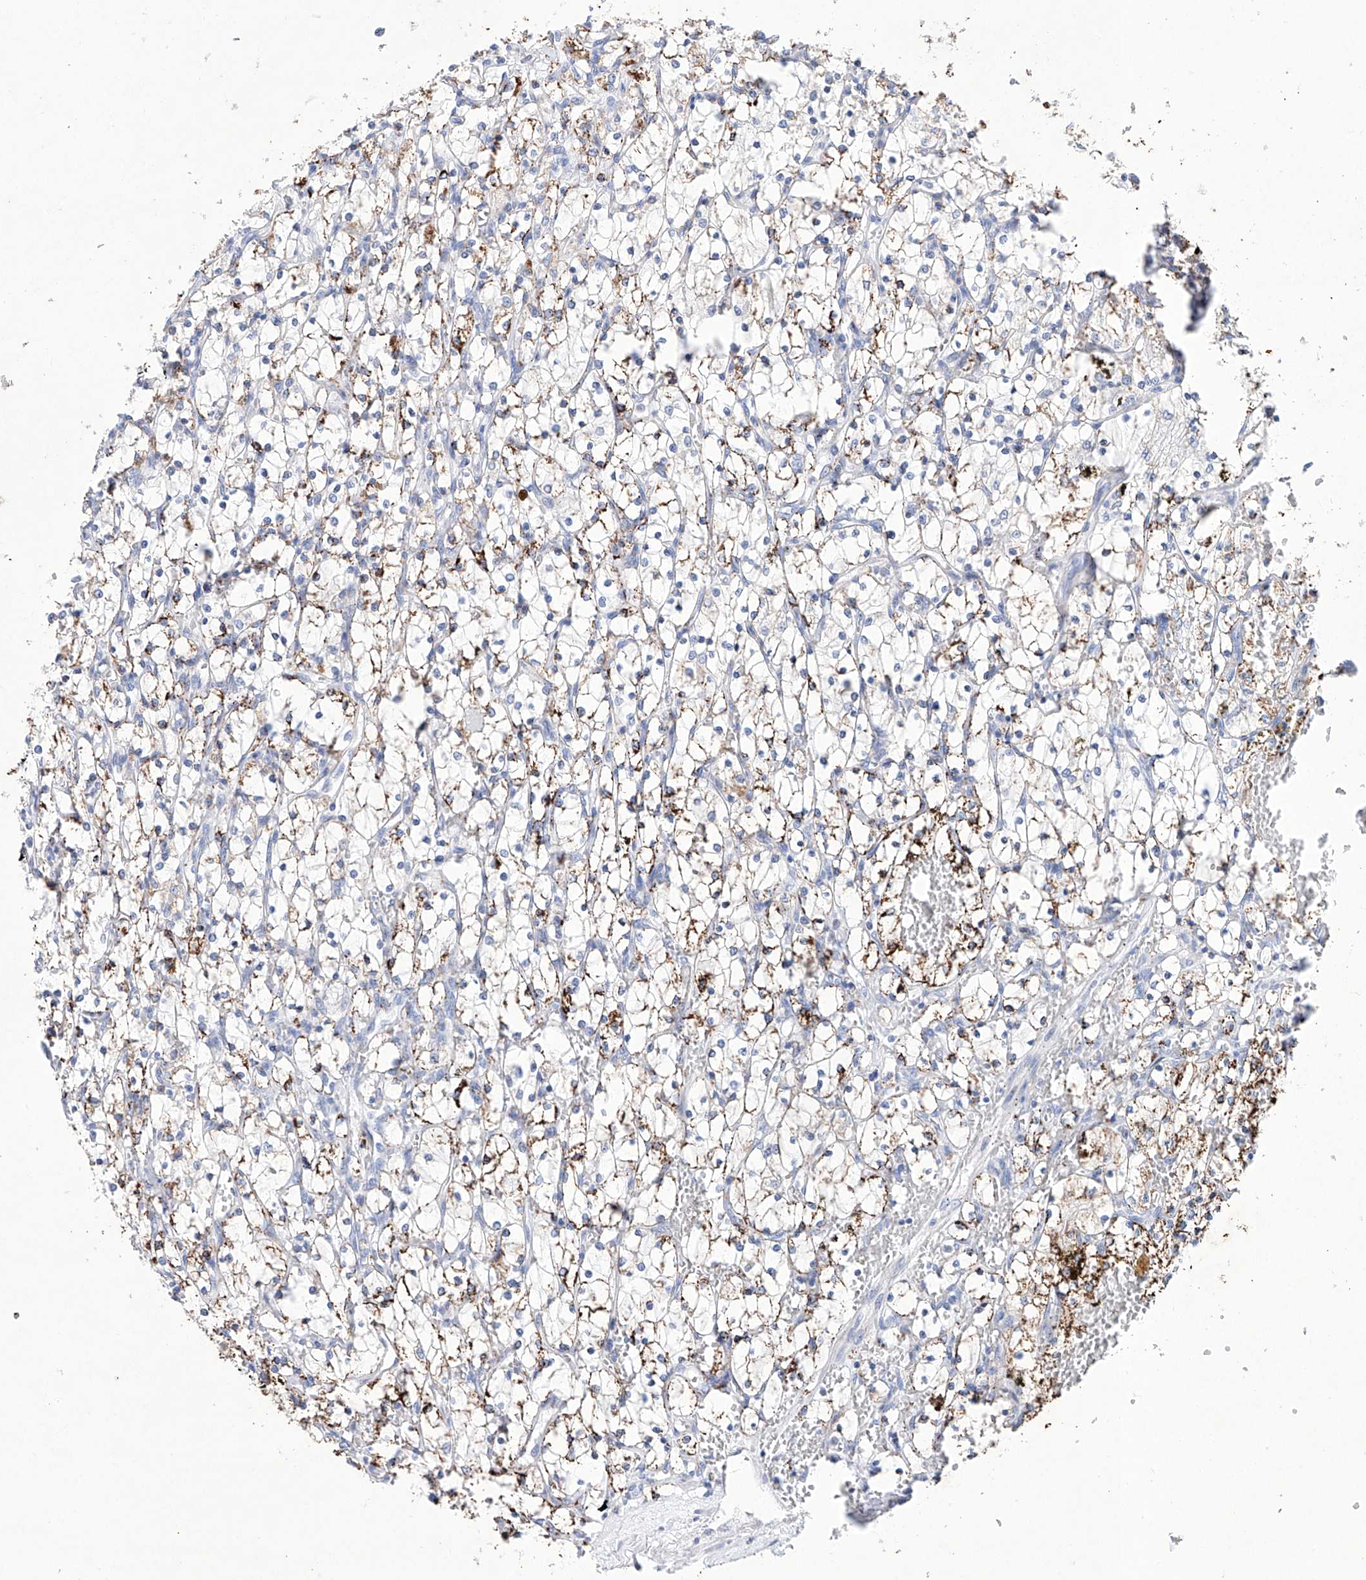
{"staining": {"intensity": "strong", "quantity": "25%-75%", "location": "cytoplasmic/membranous"}, "tissue": "renal cancer", "cell_type": "Tumor cells", "image_type": "cancer", "snomed": [{"axis": "morphology", "description": "Adenocarcinoma, NOS"}, {"axis": "topography", "description": "Kidney"}], "caption": "About 25%-75% of tumor cells in human renal cancer (adenocarcinoma) show strong cytoplasmic/membranous protein expression as visualized by brown immunohistochemical staining.", "gene": "NRROS", "patient": {"sex": "female", "age": 69}}